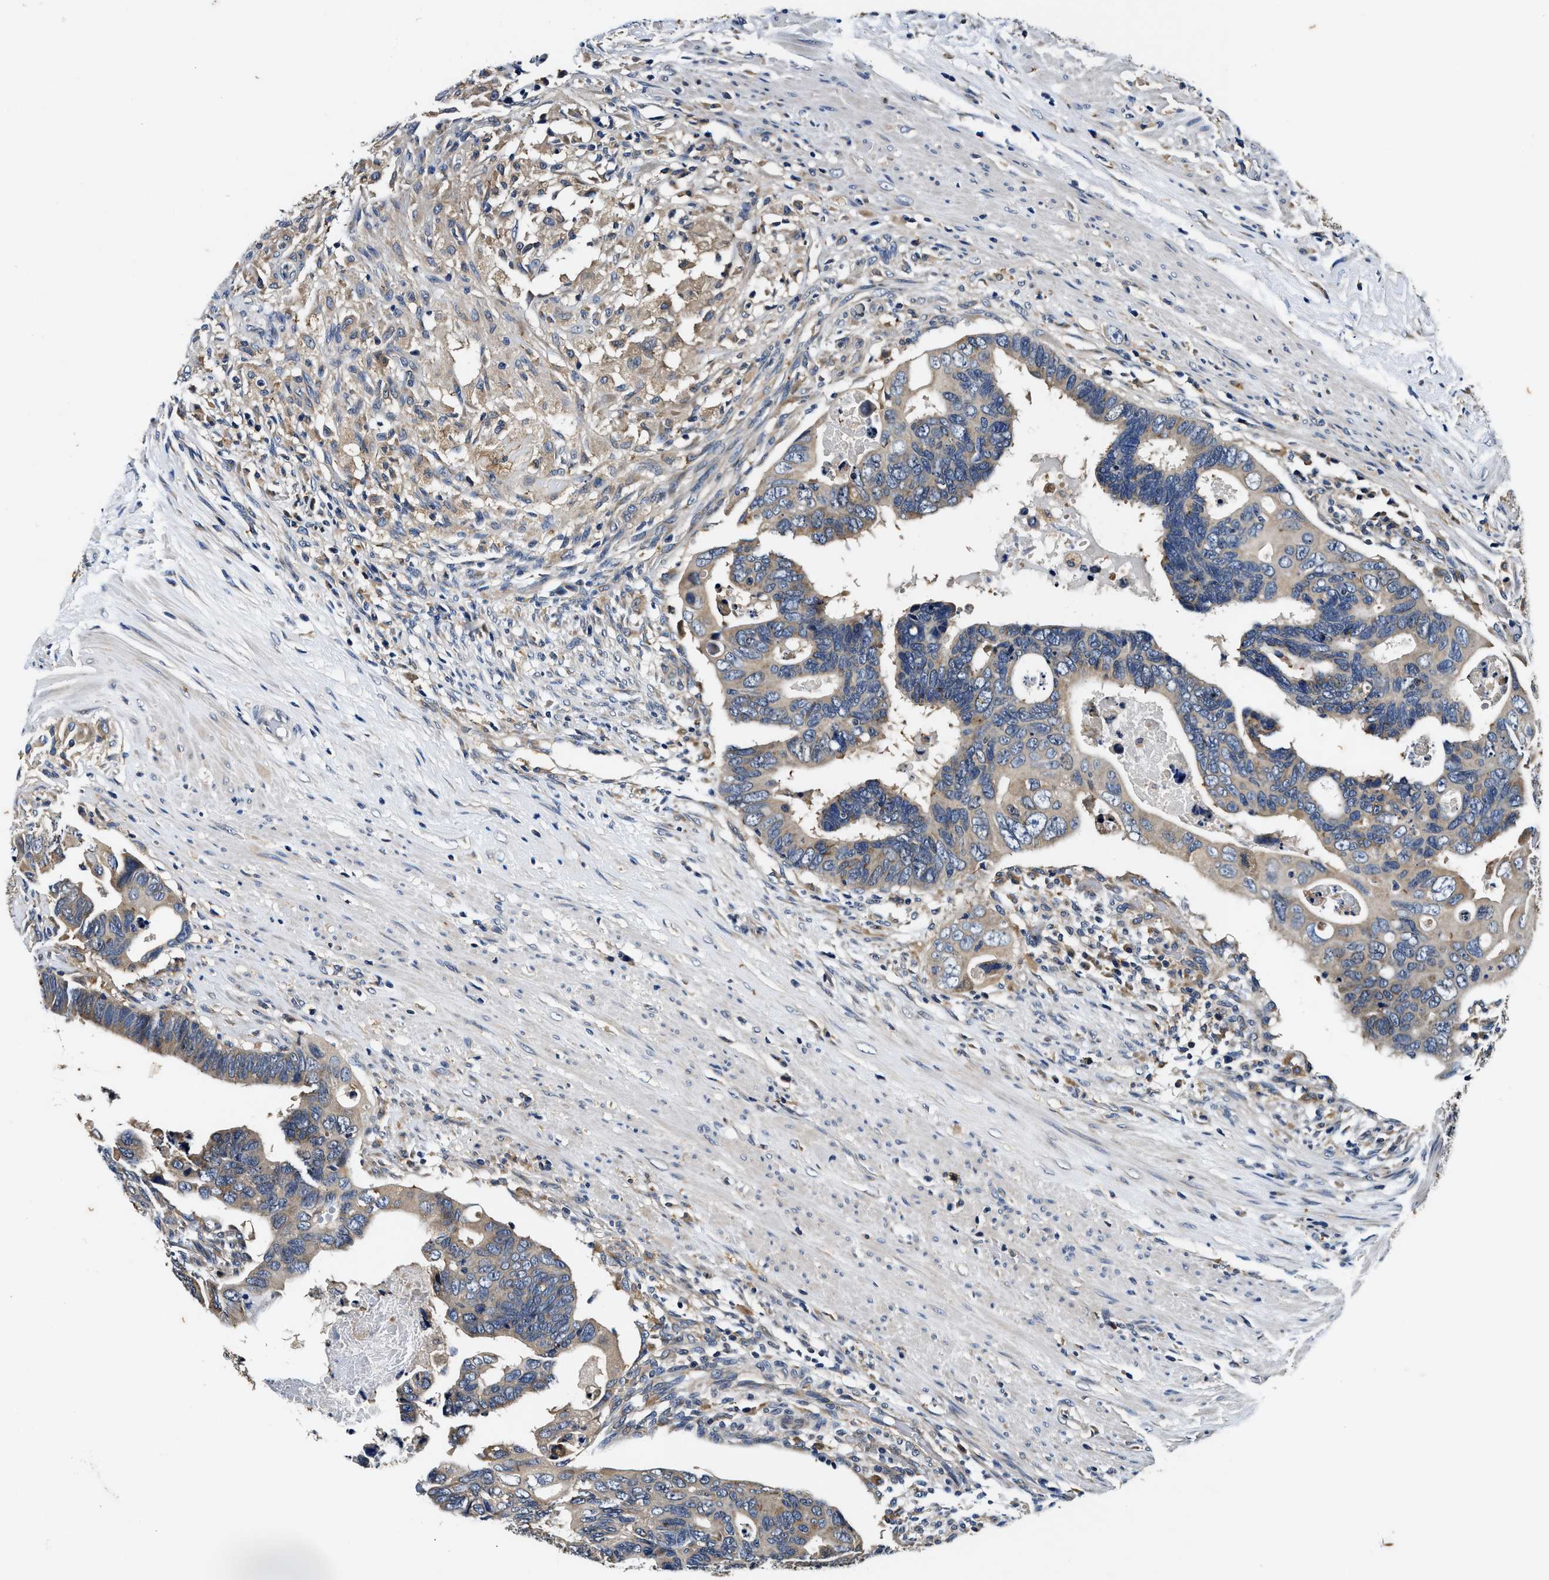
{"staining": {"intensity": "moderate", "quantity": "25%-75%", "location": "cytoplasmic/membranous"}, "tissue": "colorectal cancer", "cell_type": "Tumor cells", "image_type": "cancer", "snomed": [{"axis": "morphology", "description": "Adenocarcinoma, NOS"}, {"axis": "topography", "description": "Rectum"}], "caption": "The micrograph shows staining of colorectal cancer (adenocarcinoma), revealing moderate cytoplasmic/membranous protein staining (brown color) within tumor cells.", "gene": "PI4KB", "patient": {"sex": "male", "age": 53}}